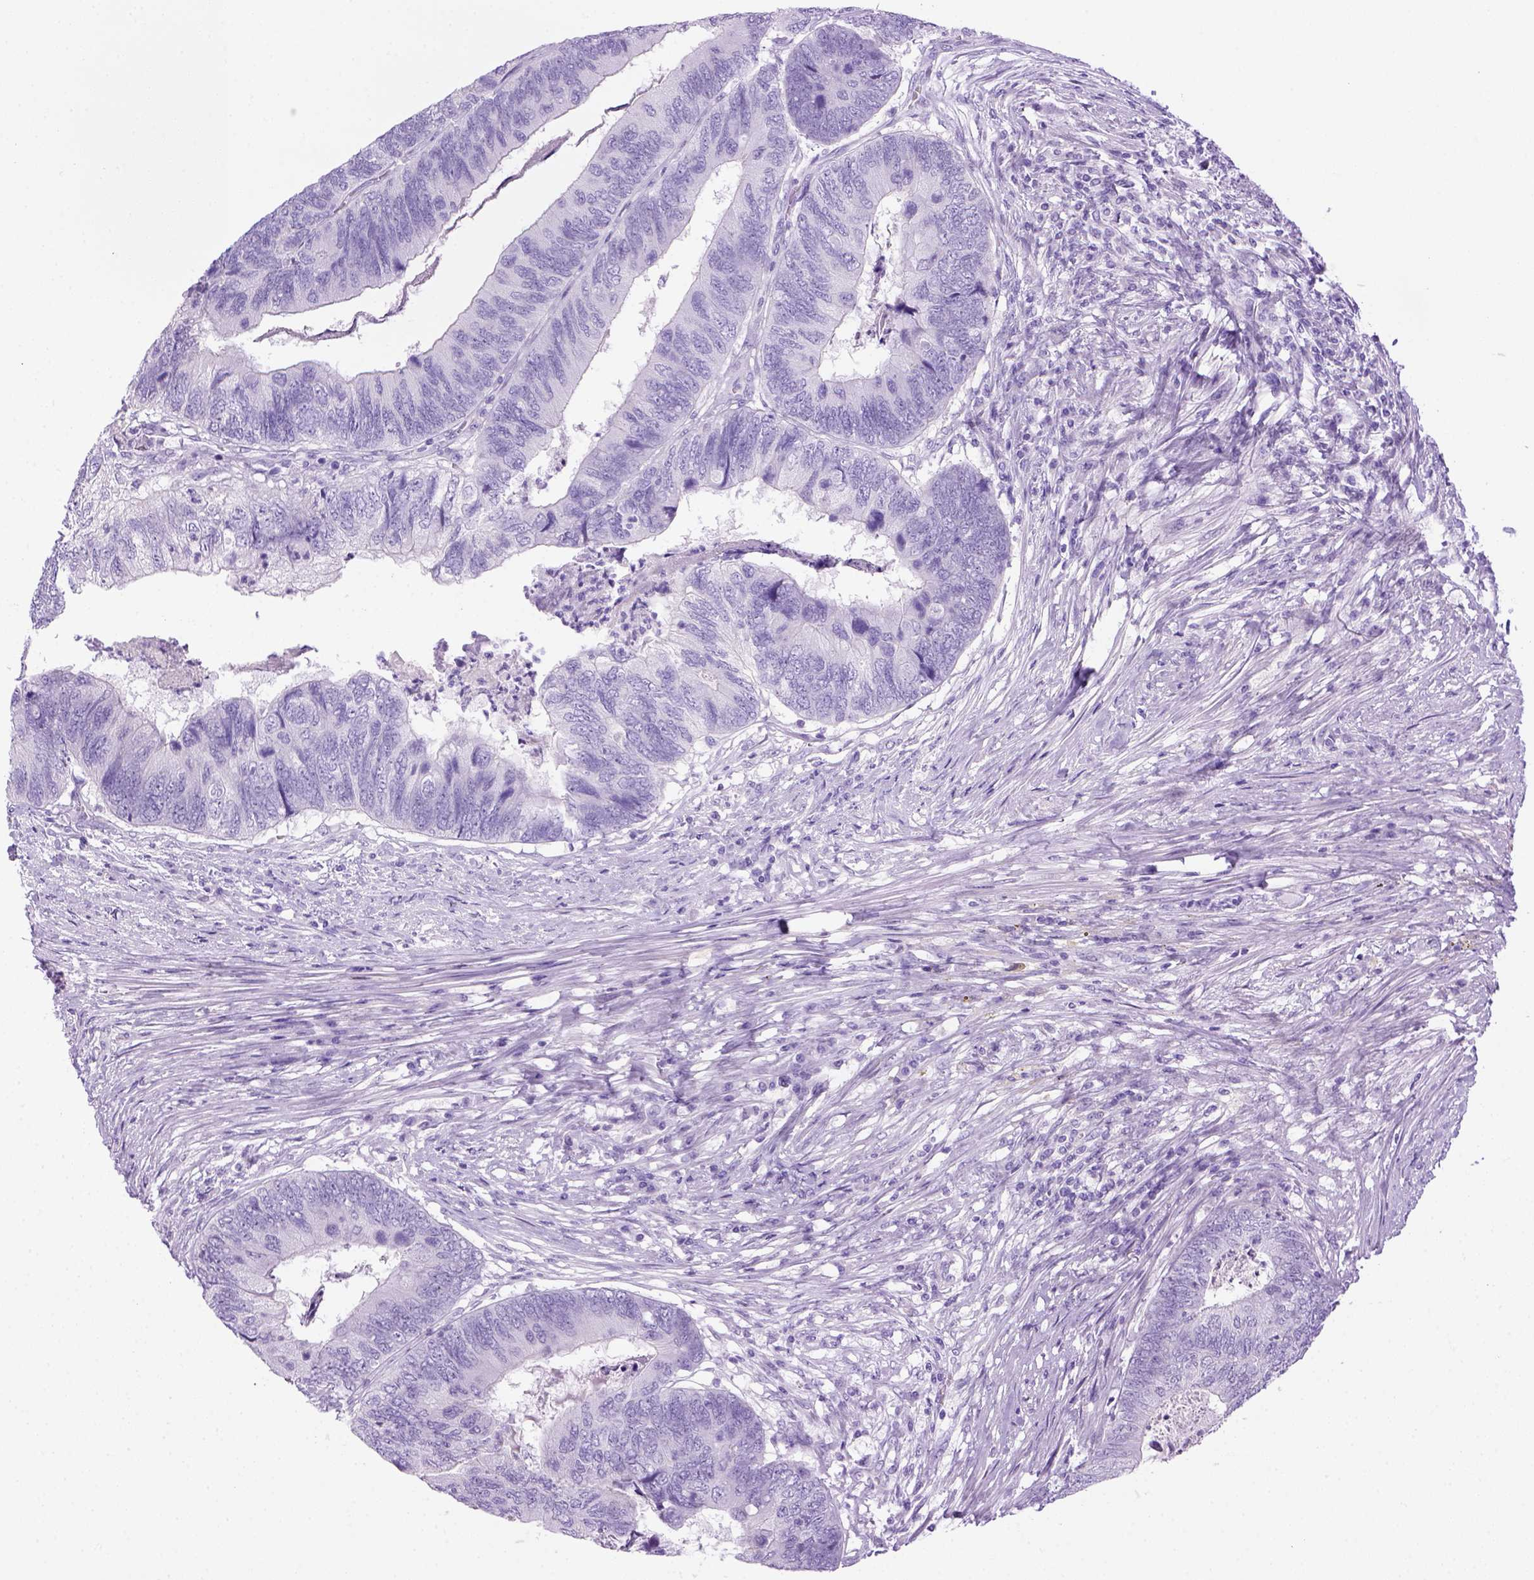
{"staining": {"intensity": "negative", "quantity": "none", "location": "none"}, "tissue": "colorectal cancer", "cell_type": "Tumor cells", "image_type": "cancer", "snomed": [{"axis": "morphology", "description": "Adenocarcinoma, NOS"}, {"axis": "topography", "description": "Colon"}], "caption": "The immunohistochemistry image has no significant expression in tumor cells of adenocarcinoma (colorectal) tissue.", "gene": "SGCG", "patient": {"sex": "female", "age": 67}}